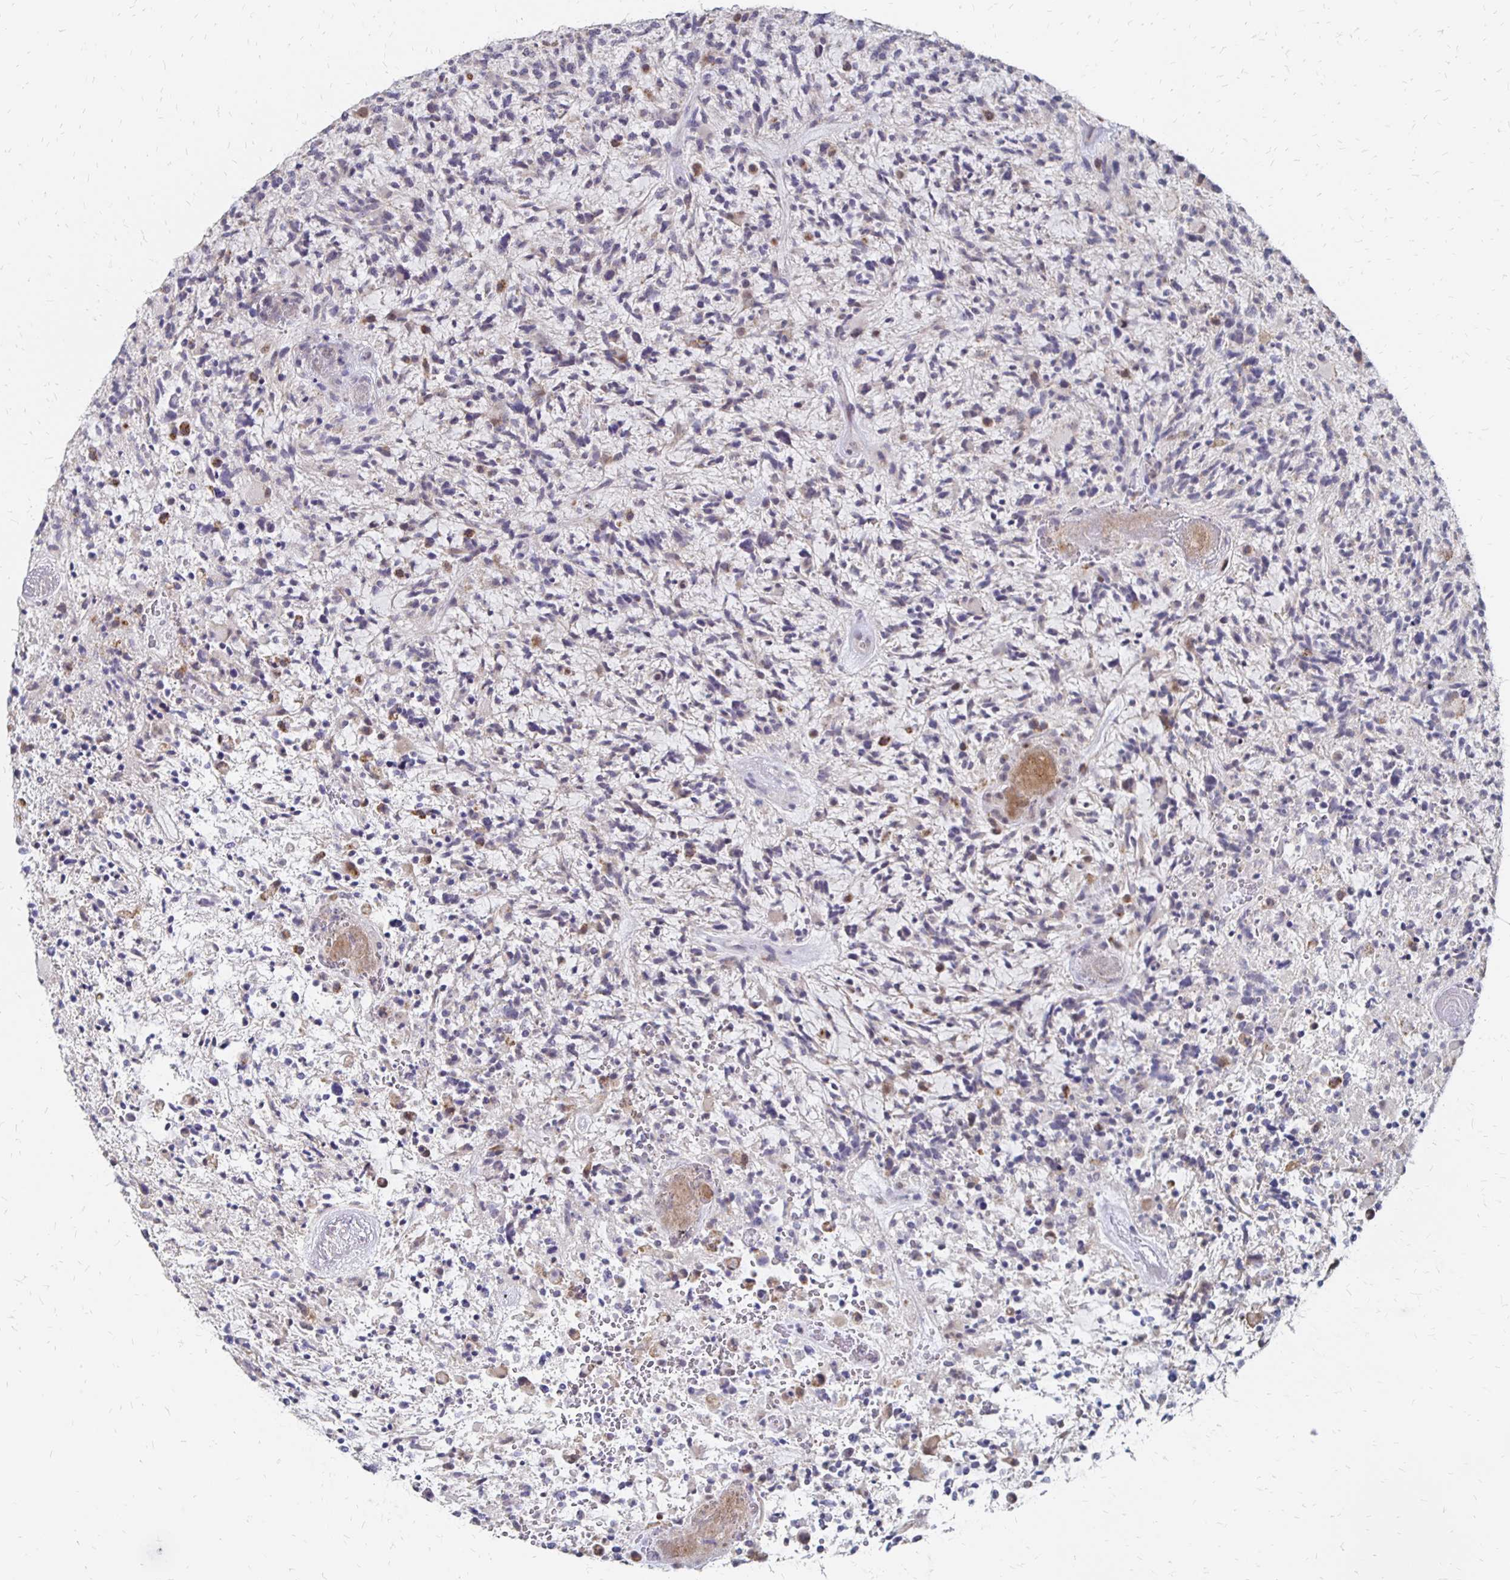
{"staining": {"intensity": "moderate", "quantity": "<25%", "location": "nuclear"}, "tissue": "glioma", "cell_type": "Tumor cells", "image_type": "cancer", "snomed": [{"axis": "morphology", "description": "Glioma, malignant, High grade"}, {"axis": "topography", "description": "Brain"}], "caption": "Human glioma stained for a protein (brown) exhibits moderate nuclear positive expression in about <25% of tumor cells.", "gene": "ATOSB", "patient": {"sex": "female", "age": 71}}